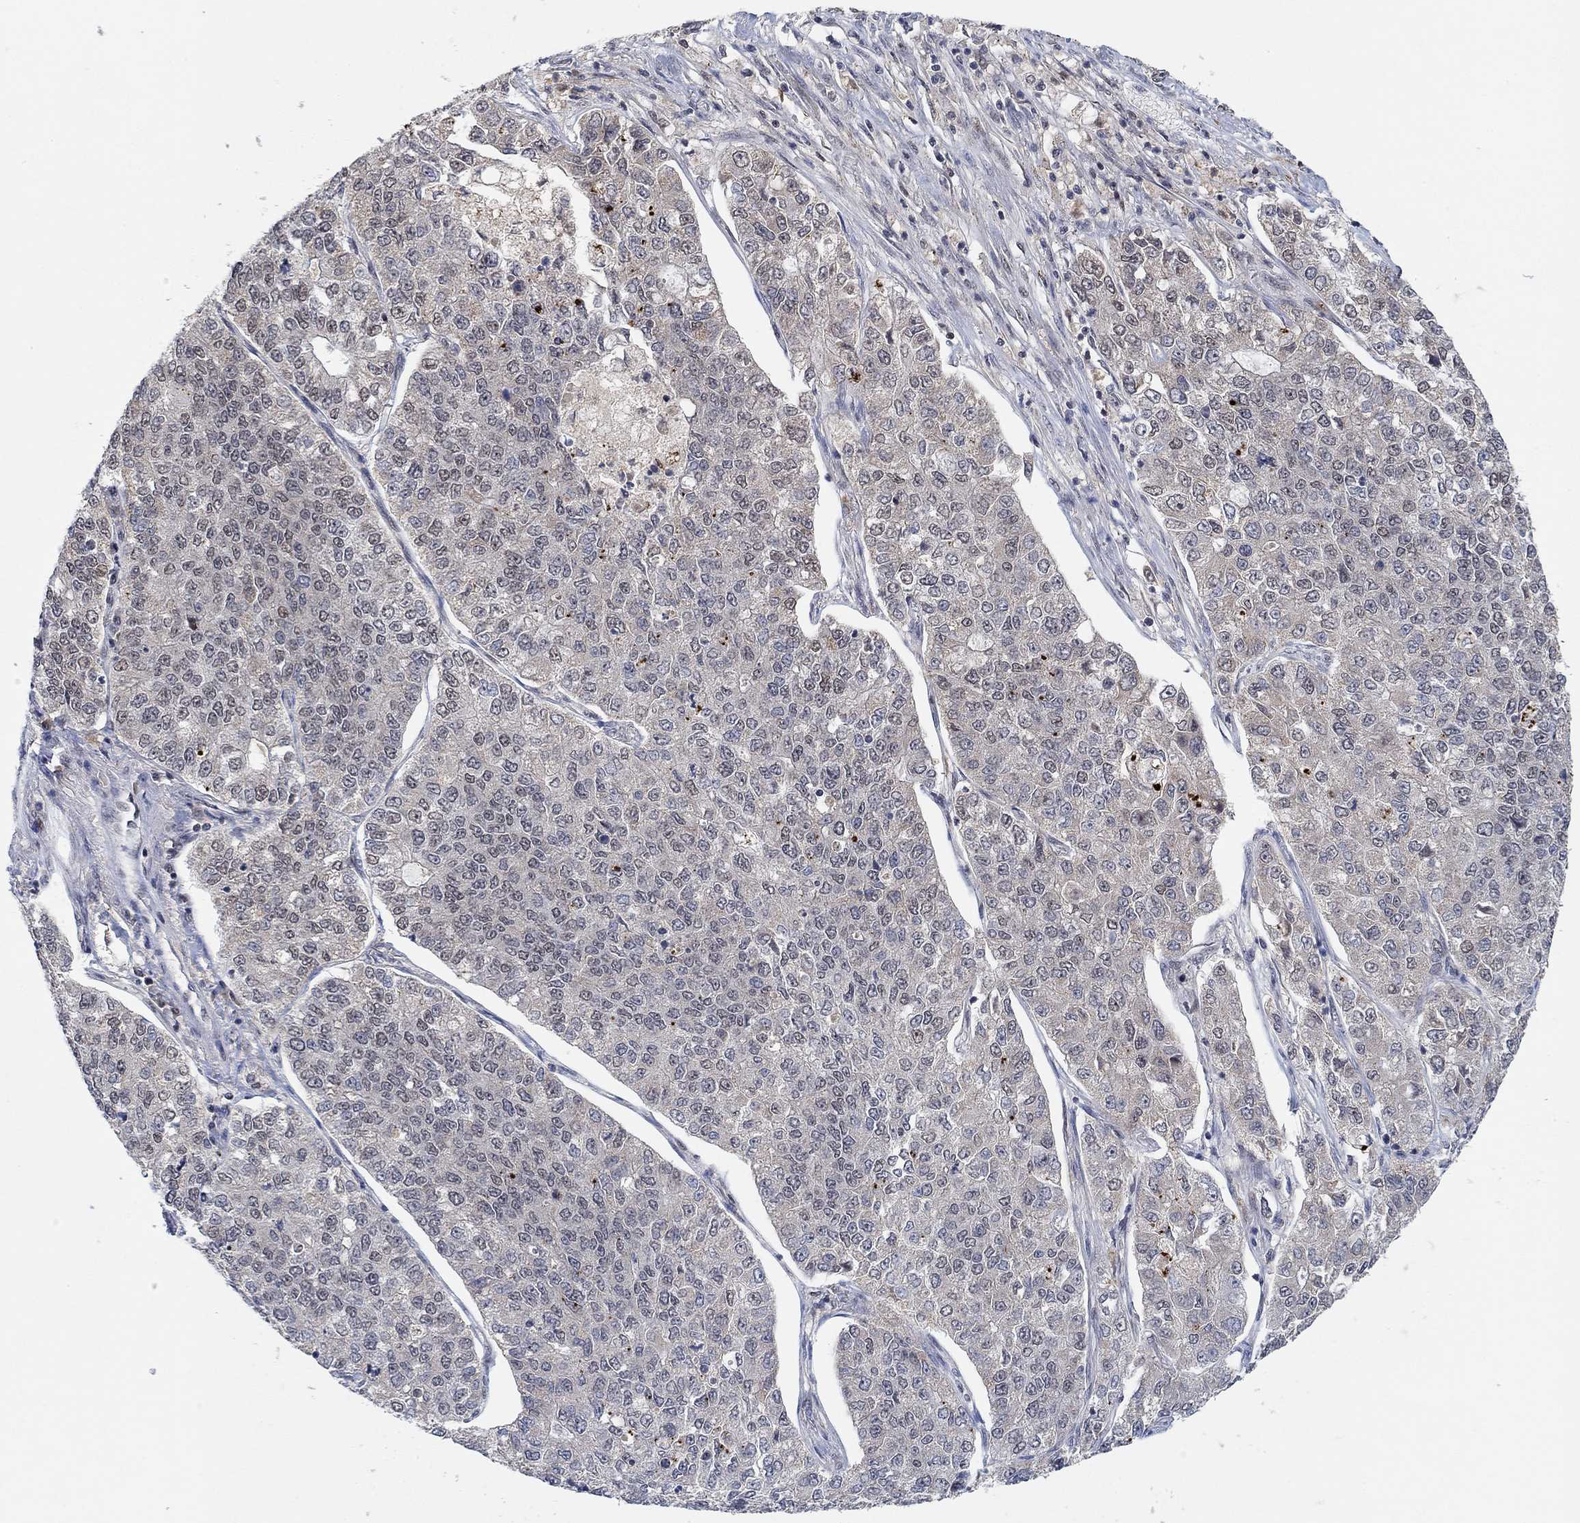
{"staining": {"intensity": "negative", "quantity": "none", "location": "none"}, "tissue": "lung cancer", "cell_type": "Tumor cells", "image_type": "cancer", "snomed": [{"axis": "morphology", "description": "Adenocarcinoma, NOS"}, {"axis": "topography", "description": "Lung"}], "caption": "Immunohistochemistry histopathology image of neoplastic tissue: human lung cancer (adenocarcinoma) stained with DAB (3,3'-diaminobenzidine) exhibits no significant protein expression in tumor cells.", "gene": "THAP8", "patient": {"sex": "male", "age": 49}}